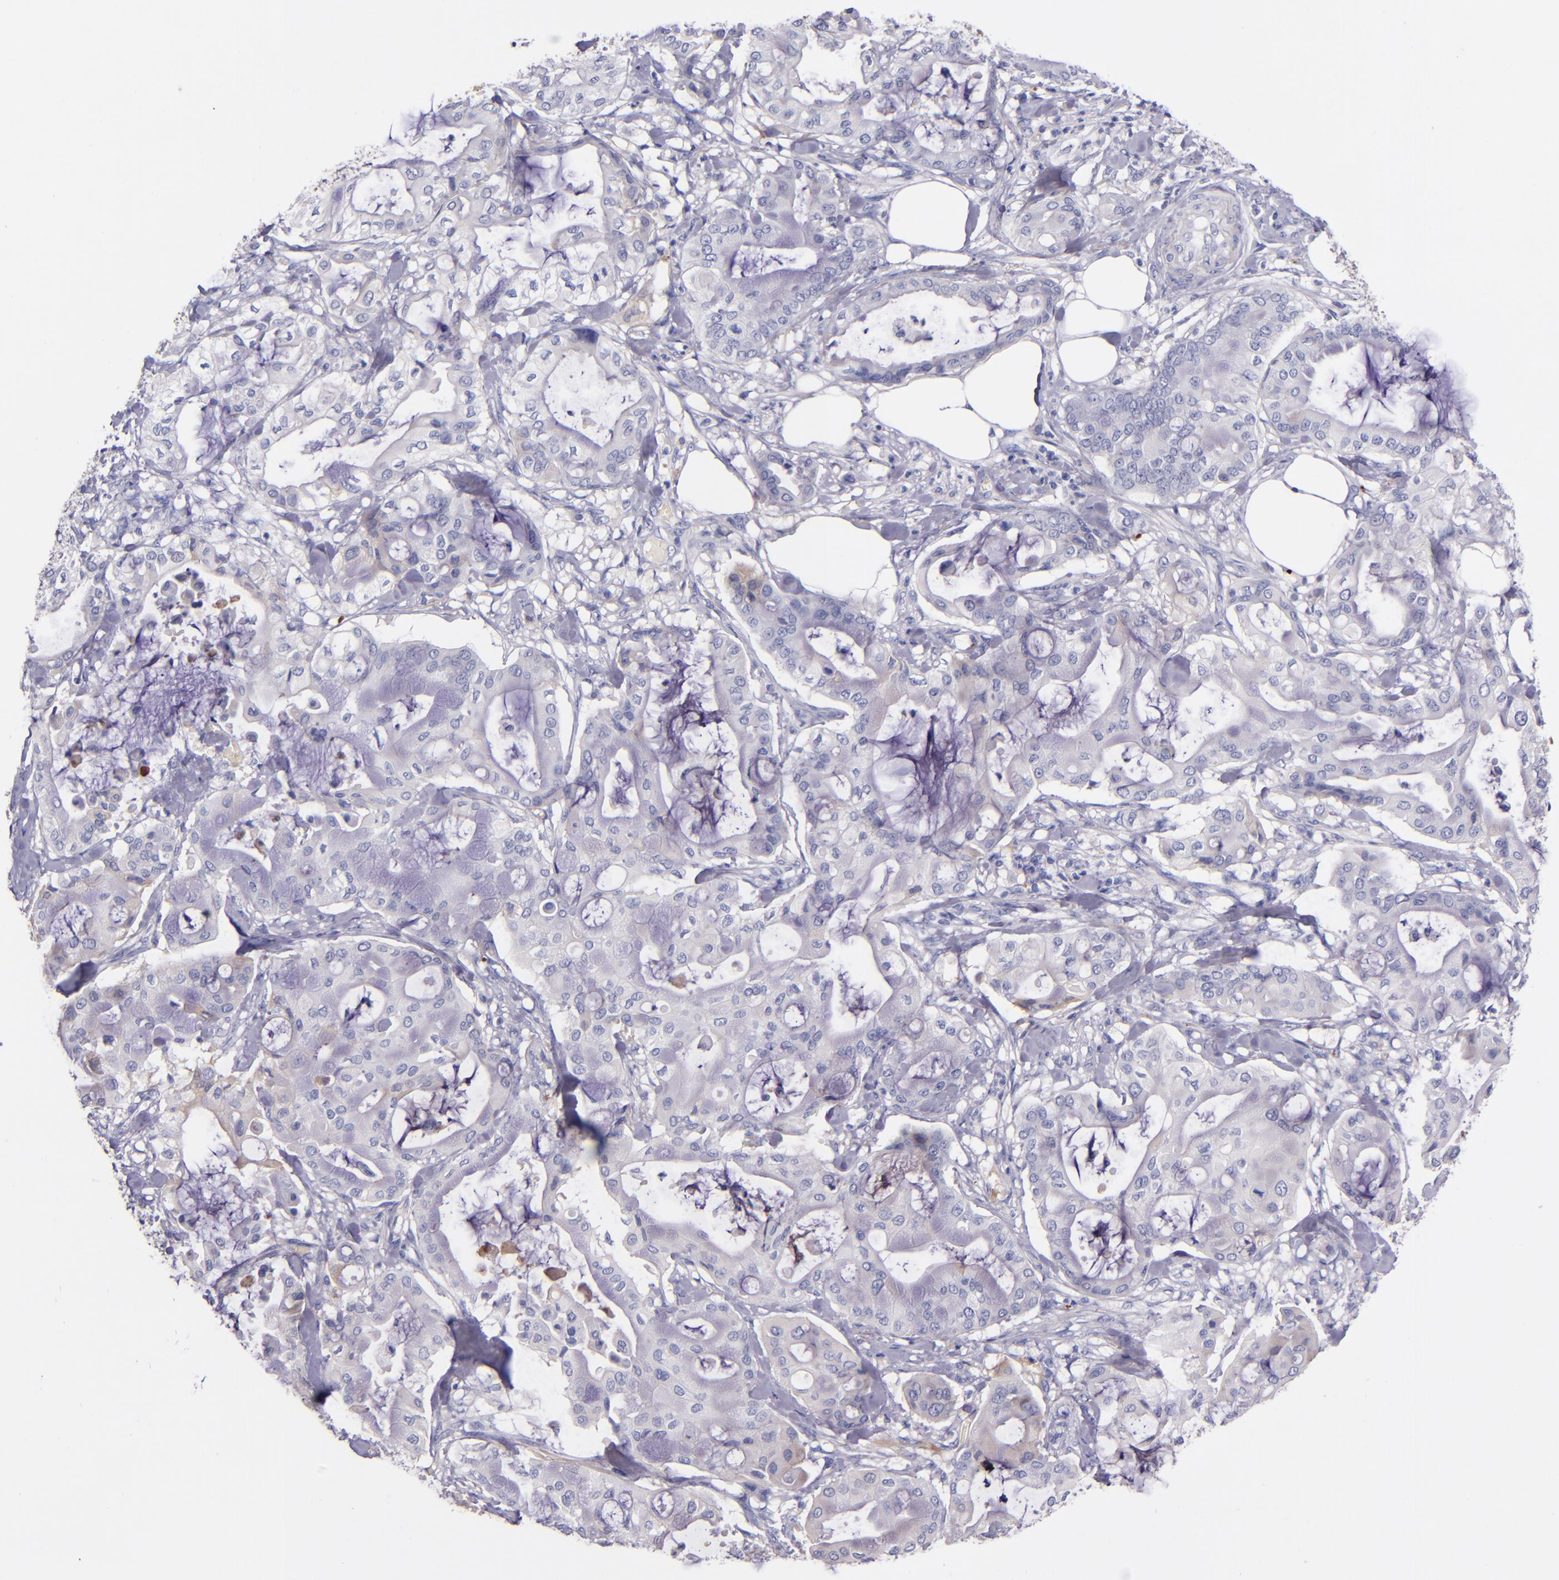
{"staining": {"intensity": "weak", "quantity": "<25%", "location": "cytoplasmic/membranous"}, "tissue": "pancreatic cancer", "cell_type": "Tumor cells", "image_type": "cancer", "snomed": [{"axis": "morphology", "description": "Adenocarcinoma, NOS"}, {"axis": "morphology", "description": "Adenocarcinoma, metastatic, NOS"}, {"axis": "topography", "description": "Lymph node"}, {"axis": "topography", "description": "Pancreas"}, {"axis": "topography", "description": "Duodenum"}], "caption": "Tumor cells are negative for brown protein staining in pancreatic cancer (metastatic adenocarcinoma).", "gene": "KNG1", "patient": {"sex": "female", "age": 64}}